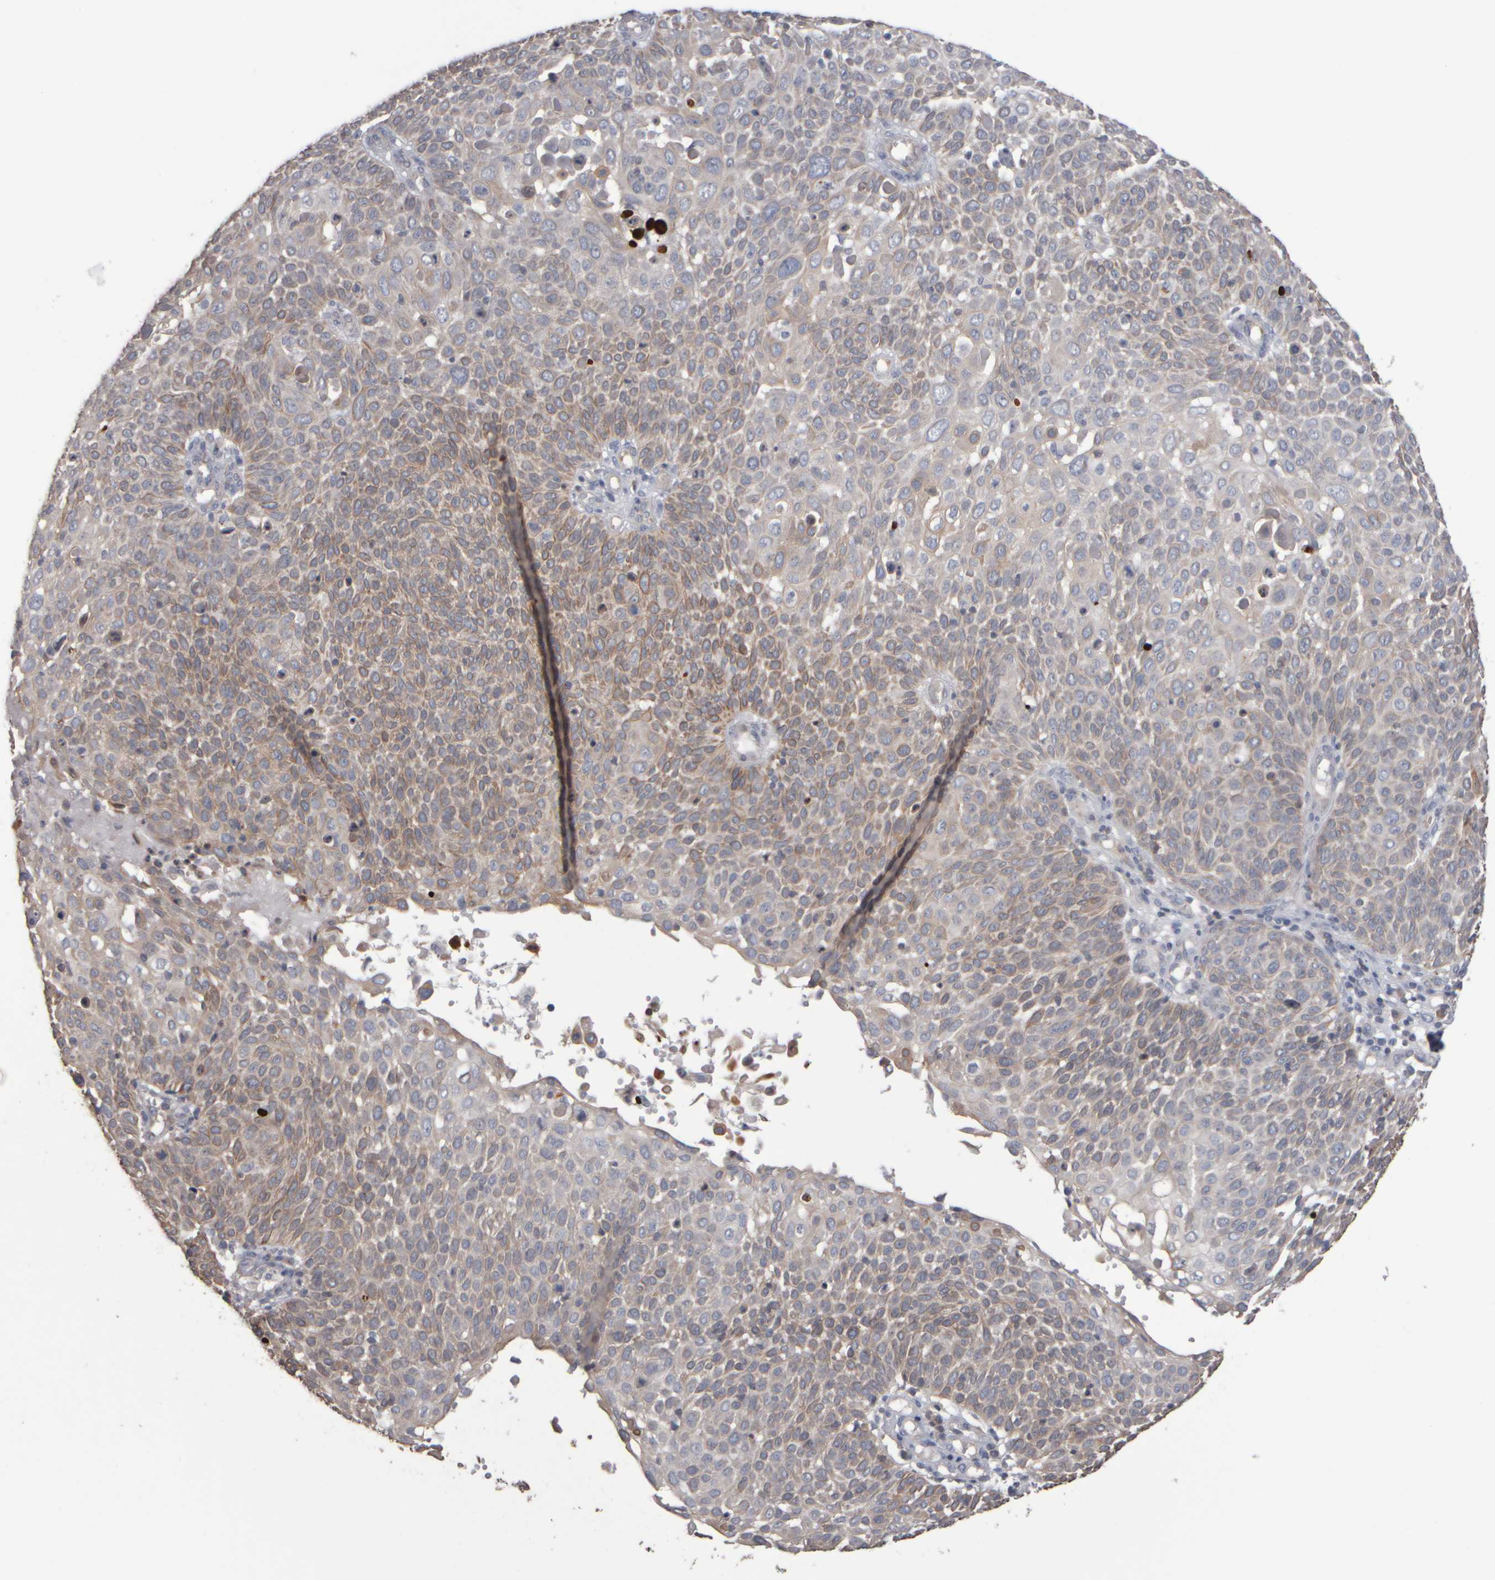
{"staining": {"intensity": "weak", "quantity": ">75%", "location": "cytoplasmic/membranous"}, "tissue": "cervical cancer", "cell_type": "Tumor cells", "image_type": "cancer", "snomed": [{"axis": "morphology", "description": "Squamous cell carcinoma, NOS"}, {"axis": "topography", "description": "Cervix"}], "caption": "Immunohistochemistry (IHC) of squamous cell carcinoma (cervical) reveals low levels of weak cytoplasmic/membranous expression in approximately >75% of tumor cells.", "gene": "EPHX2", "patient": {"sex": "female", "age": 74}}